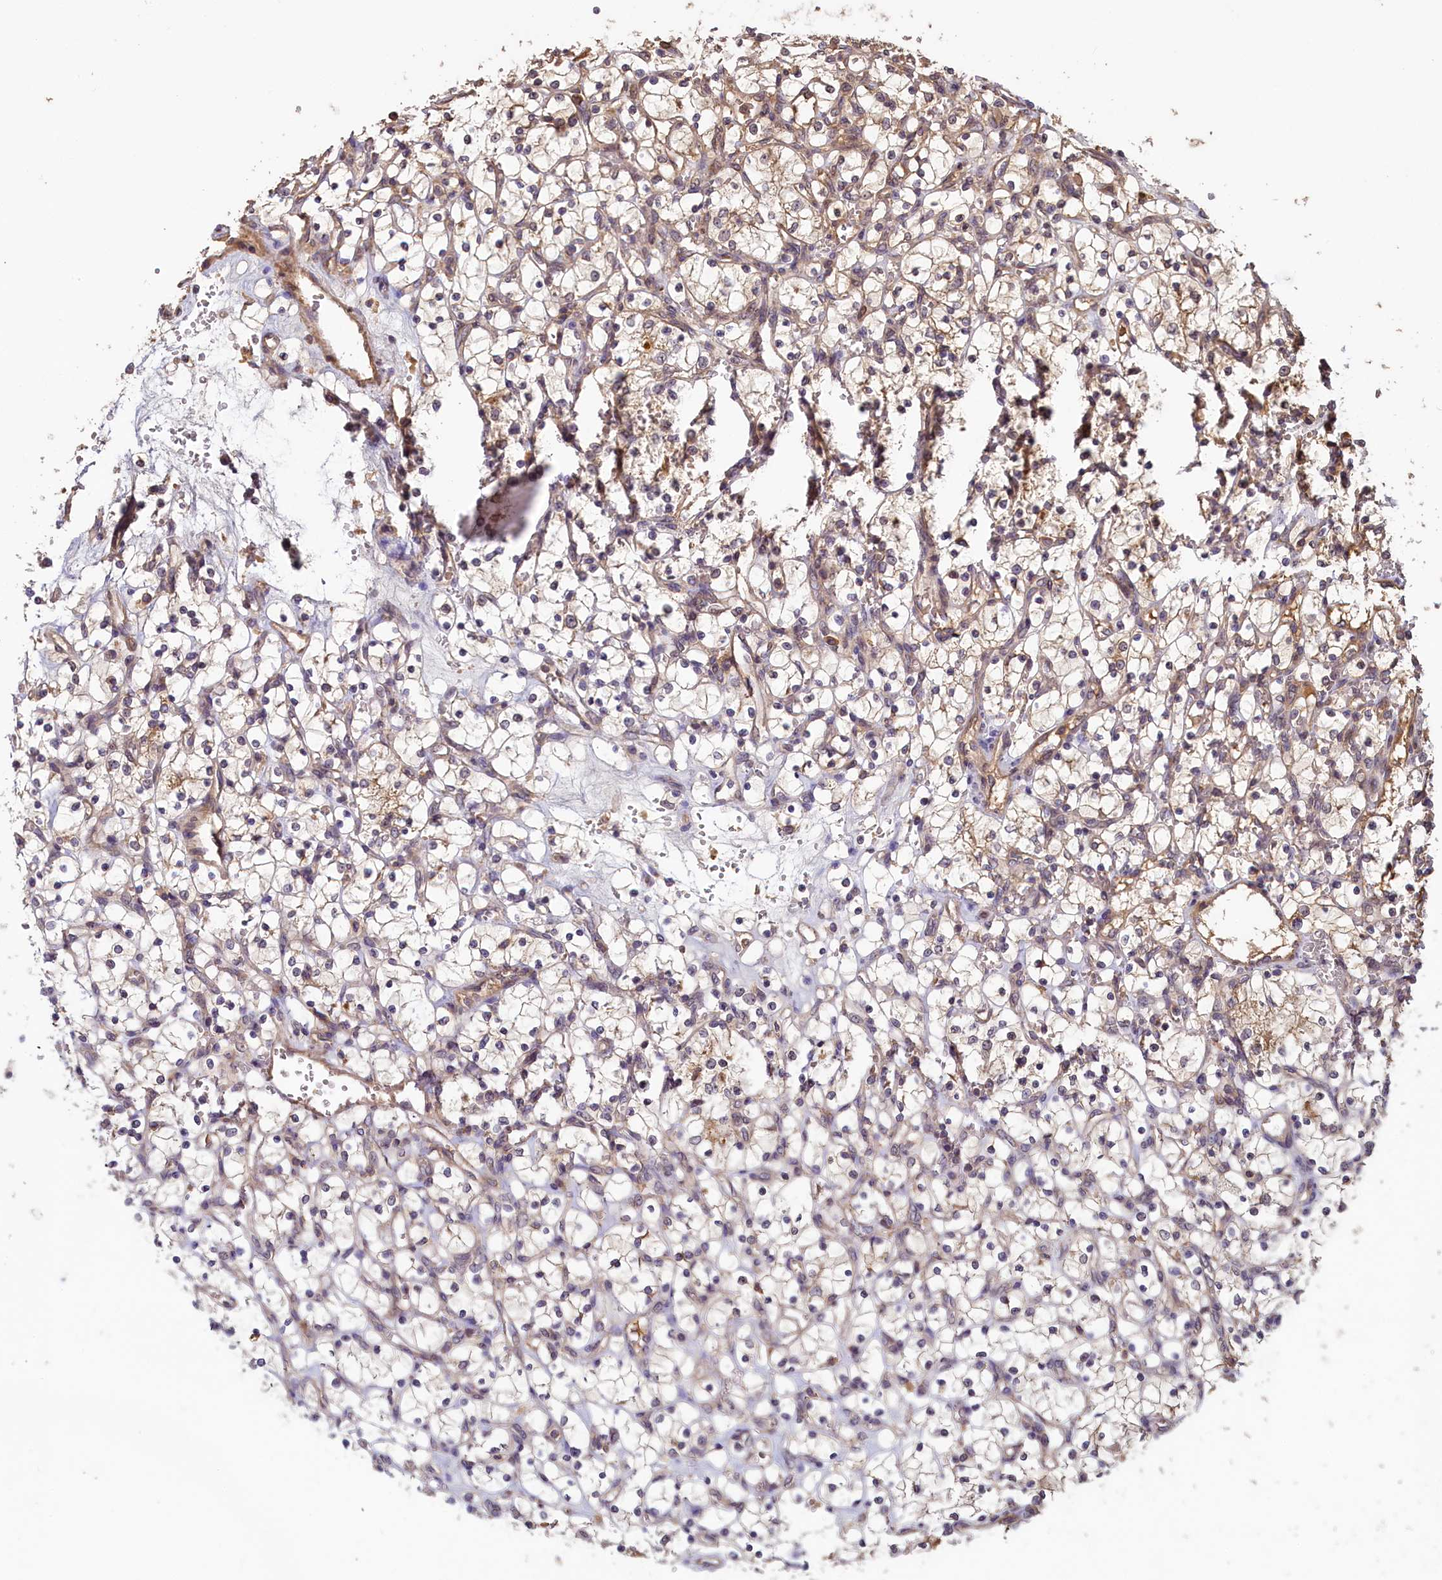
{"staining": {"intensity": "weak", "quantity": "25%-75%", "location": "cytoplasmic/membranous"}, "tissue": "renal cancer", "cell_type": "Tumor cells", "image_type": "cancer", "snomed": [{"axis": "morphology", "description": "Adenocarcinoma, NOS"}, {"axis": "topography", "description": "Kidney"}], "caption": "IHC (DAB (3,3'-diaminobenzidine)) staining of human renal adenocarcinoma reveals weak cytoplasmic/membranous protein positivity in approximately 25%-75% of tumor cells.", "gene": "NUDT6", "patient": {"sex": "female", "age": 69}}